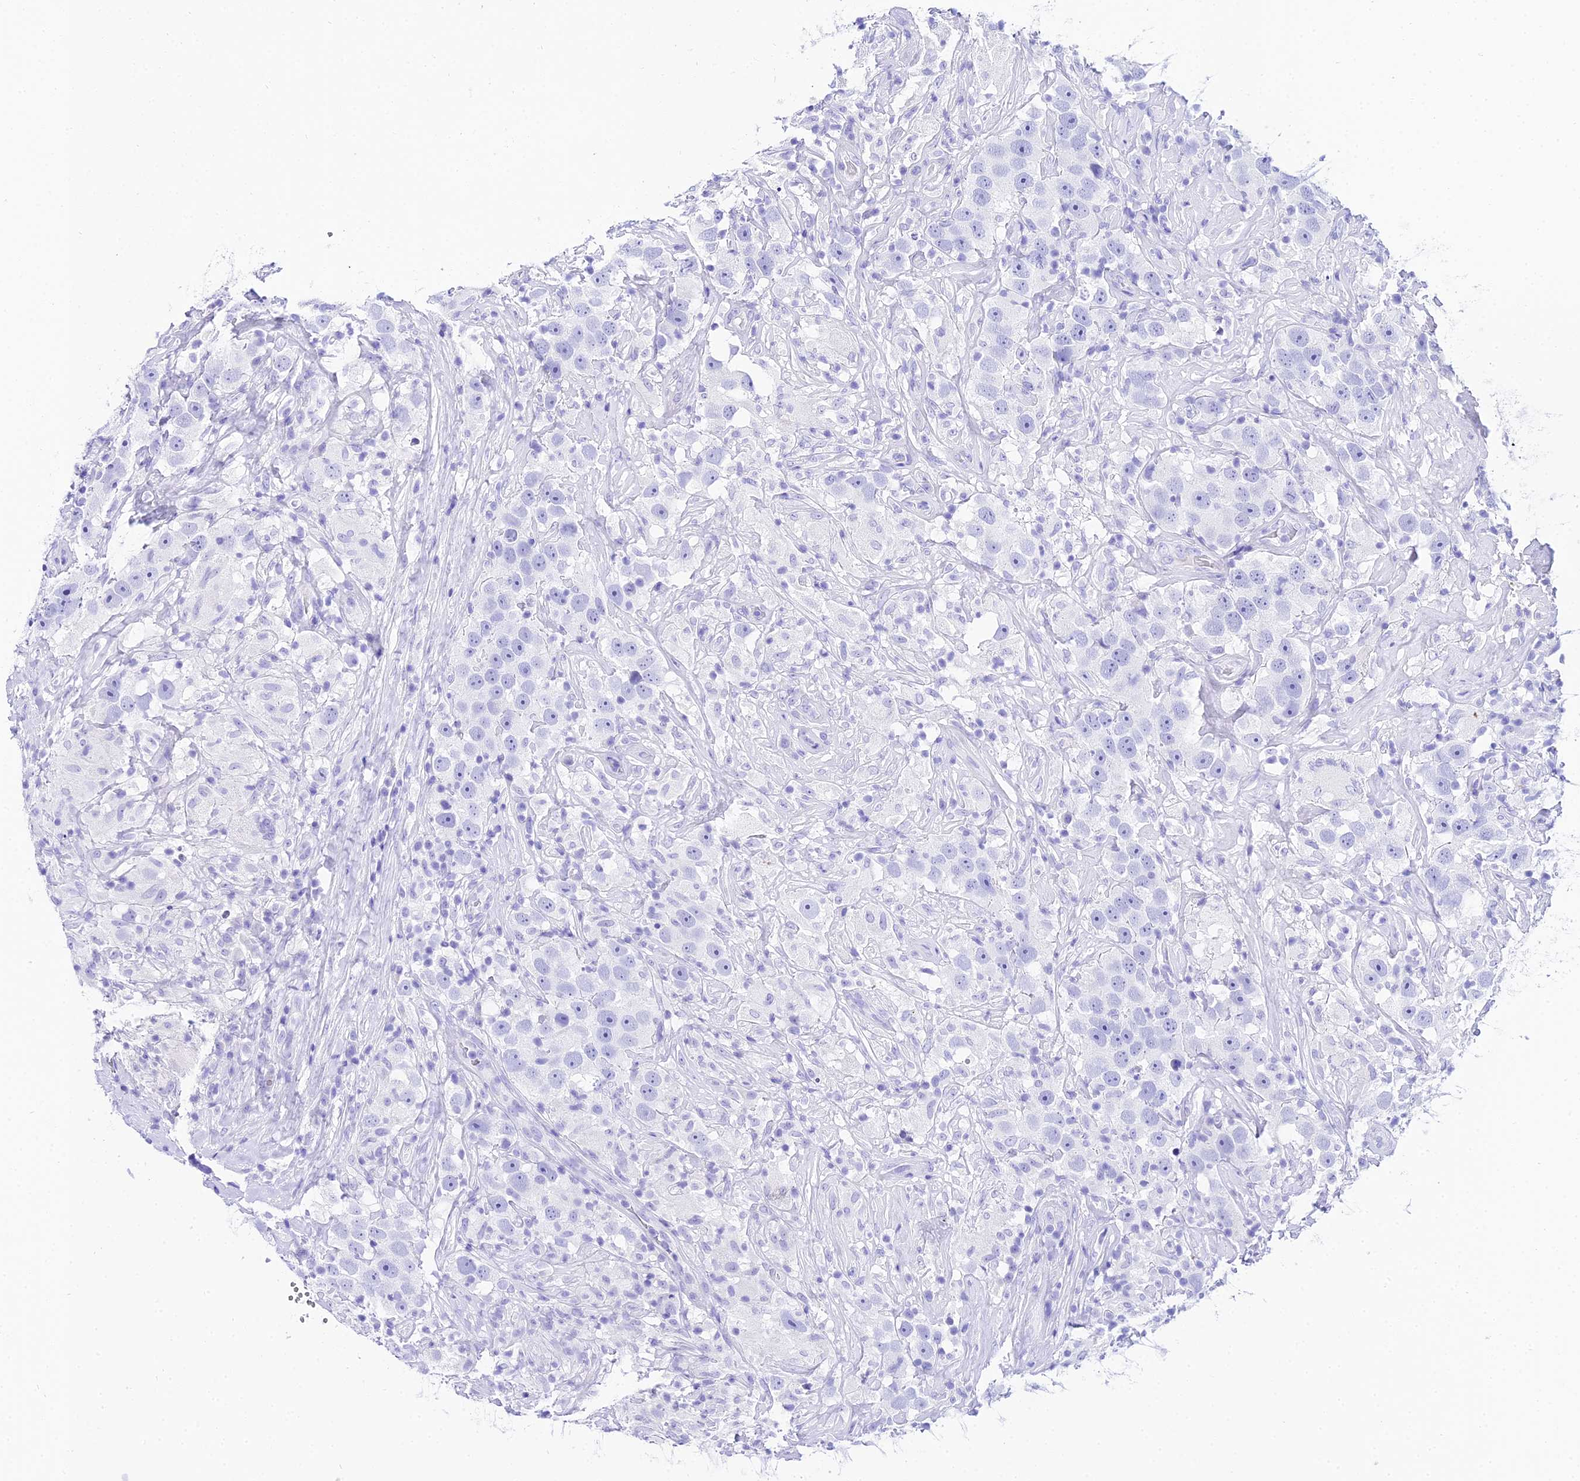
{"staining": {"intensity": "negative", "quantity": "none", "location": "none"}, "tissue": "testis cancer", "cell_type": "Tumor cells", "image_type": "cancer", "snomed": [{"axis": "morphology", "description": "Seminoma, NOS"}, {"axis": "topography", "description": "Testis"}], "caption": "There is no significant expression in tumor cells of seminoma (testis).", "gene": "TRMT44", "patient": {"sex": "male", "age": 49}}